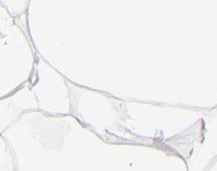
{"staining": {"intensity": "negative", "quantity": "none", "location": "none"}, "tissue": "adipose tissue", "cell_type": "Adipocytes", "image_type": "normal", "snomed": [{"axis": "morphology", "description": "Normal tissue, NOS"}, {"axis": "morphology", "description": "Duct carcinoma"}, {"axis": "topography", "description": "Breast"}, {"axis": "topography", "description": "Adipose tissue"}], "caption": "DAB (3,3'-diaminobenzidine) immunohistochemical staining of normal human adipose tissue exhibits no significant expression in adipocytes.", "gene": "SH2D4A", "patient": {"sex": "female", "age": 37}}